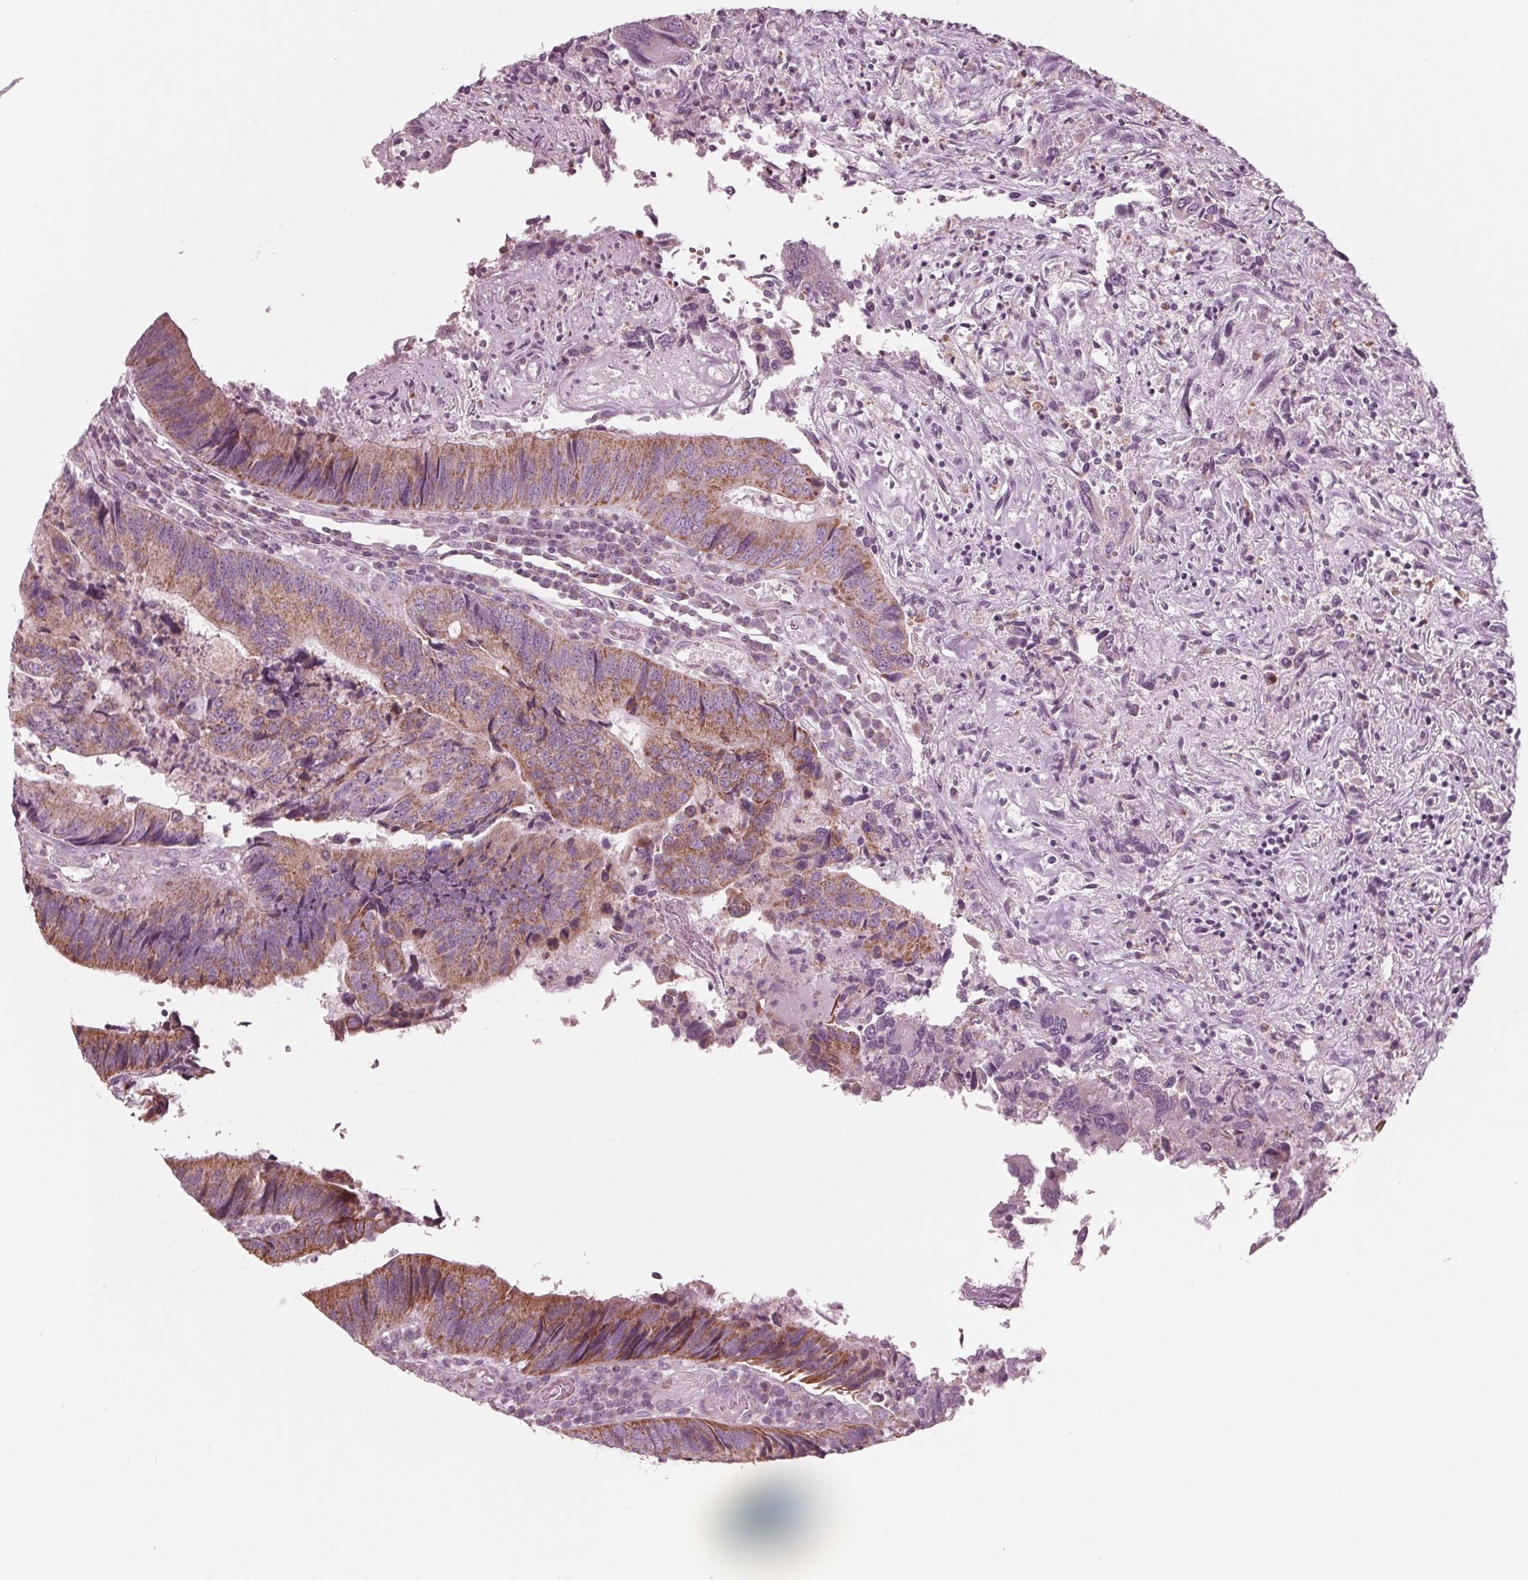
{"staining": {"intensity": "moderate", "quantity": ">75%", "location": "cytoplasmic/membranous"}, "tissue": "colorectal cancer", "cell_type": "Tumor cells", "image_type": "cancer", "snomed": [{"axis": "morphology", "description": "Adenocarcinoma, NOS"}, {"axis": "topography", "description": "Colon"}], "caption": "Immunohistochemistry (IHC) staining of colorectal cancer, which shows medium levels of moderate cytoplasmic/membranous positivity in about >75% of tumor cells indicating moderate cytoplasmic/membranous protein positivity. The staining was performed using DAB (brown) for protein detection and nuclei were counterstained in hematoxylin (blue).", "gene": "CLN6", "patient": {"sex": "female", "age": 67}}